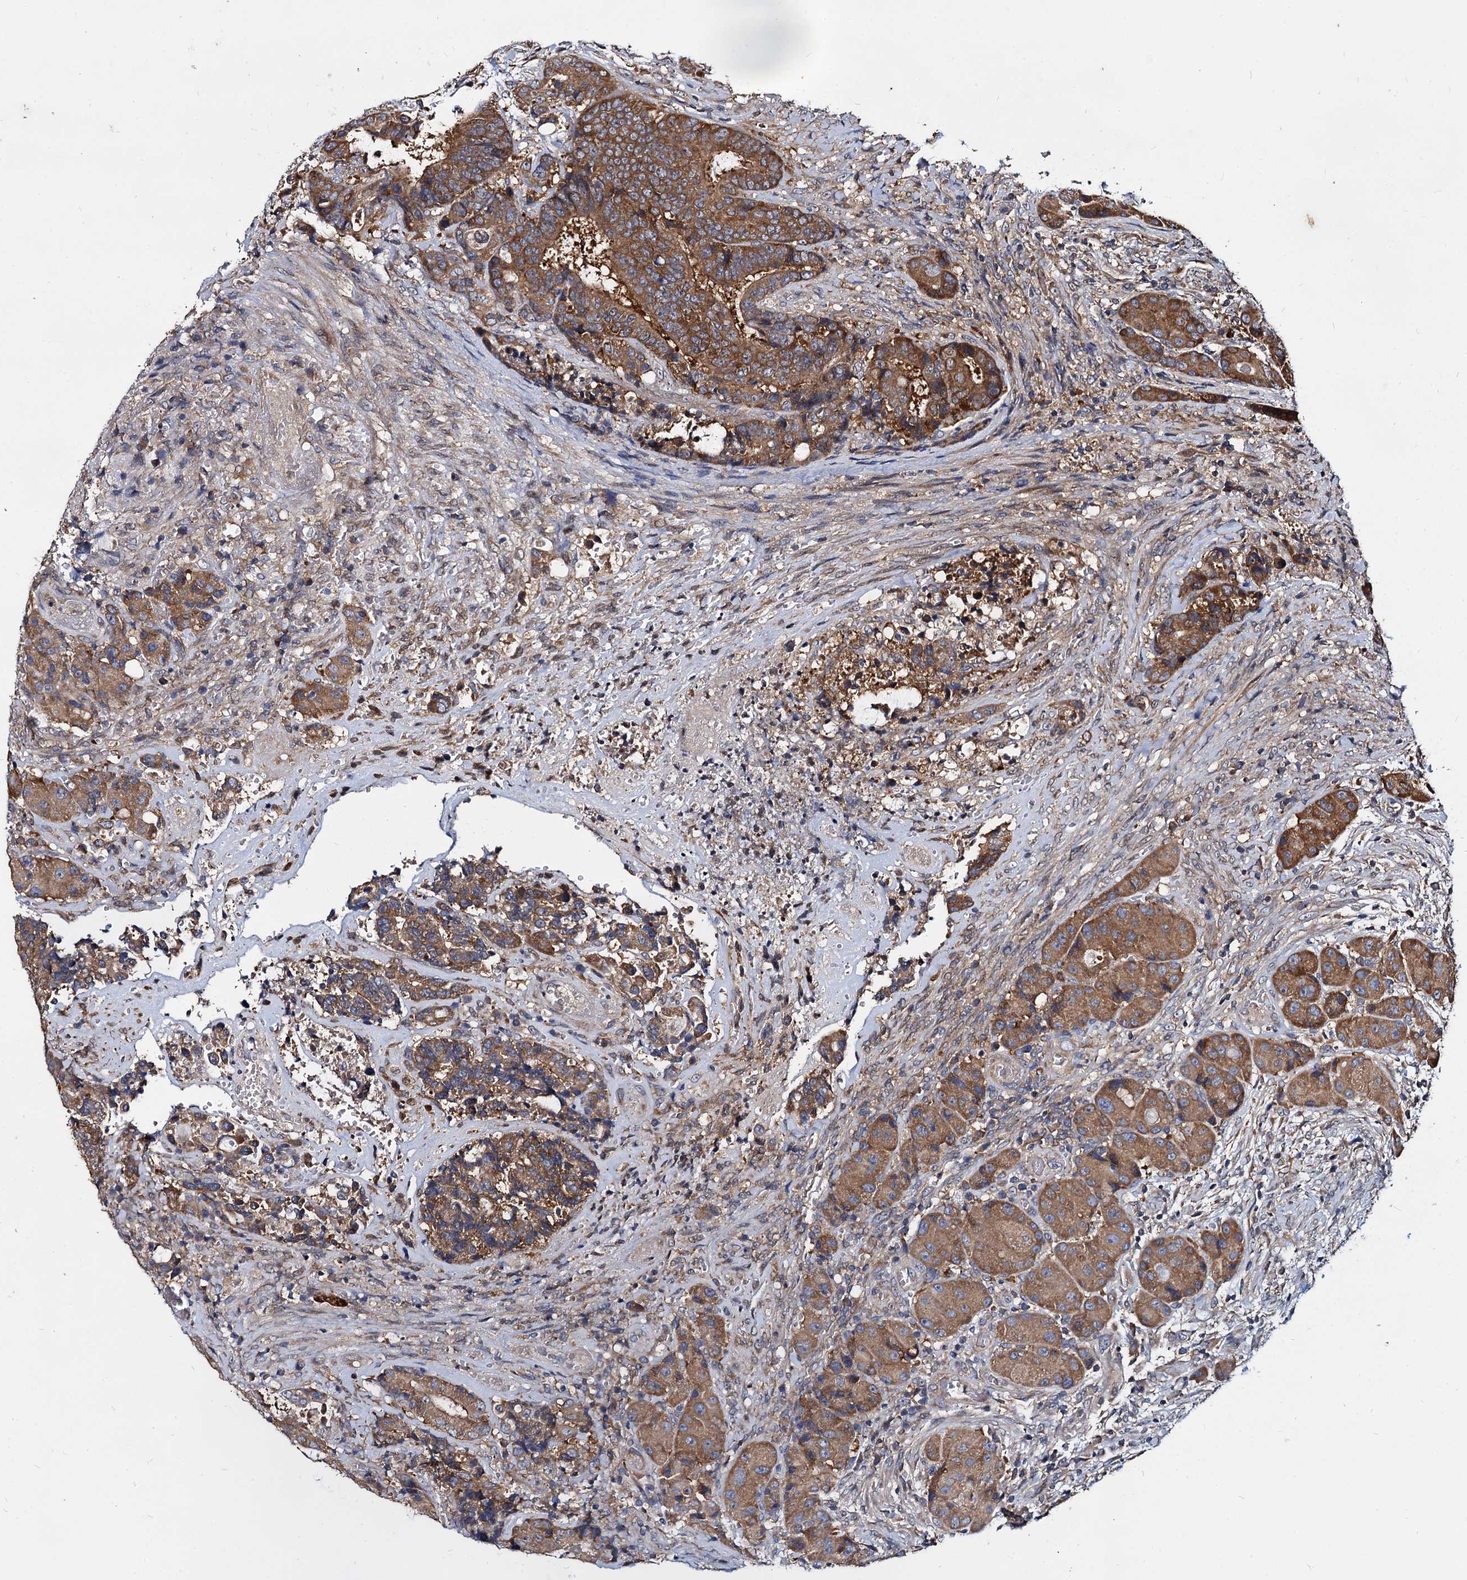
{"staining": {"intensity": "moderate", "quantity": ">75%", "location": "cytoplasmic/membranous"}, "tissue": "colorectal cancer", "cell_type": "Tumor cells", "image_type": "cancer", "snomed": [{"axis": "morphology", "description": "Adenocarcinoma, NOS"}, {"axis": "topography", "description": "Rectum"}], "caption": "Protein staining reveals moderate cytoplasmic/membranous expression in approximately >75% of tumor cells in adenocarcinoma (colorectal).", "gene": "CEP192", "patient": {"sex": "male", "age": 69}}